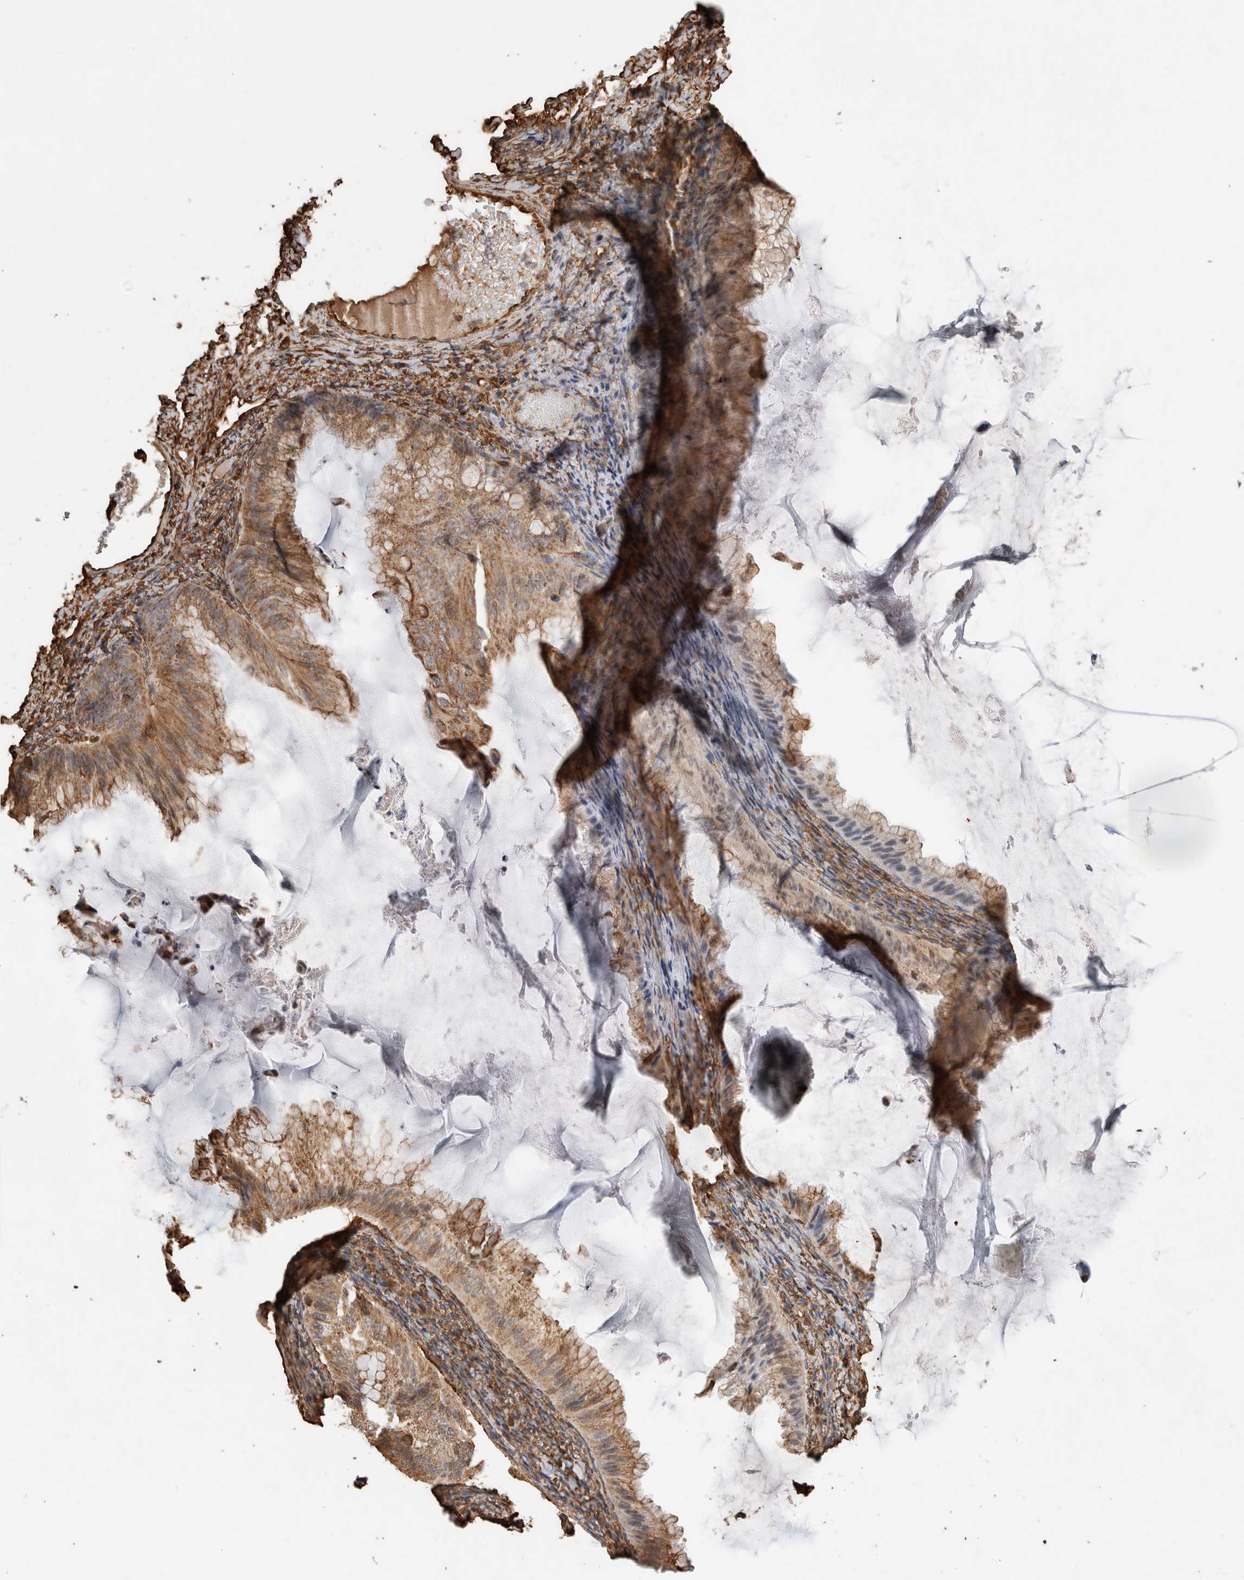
{"staining": {"intensity": "moderate", "quantity": ">75%", "location": "cytoplasmic/membranous"}, "tissue": "ovarian cancer", "cell_type": "Tumor cells", "image_type": "cancer", "snomed": [{"axis": "morphology", "description": "Cystadenocarcinoma, mucinous, NOS"}, {"axis": "topography", "description": "Ovary"}], "caption": "This is an image of immunohistochemistry (IHC) staining of mucinous cystadenocarcinoma (ovarian), which shows moderate expression in the cytoplasmic/membranous of tumor cells.", "gene": "ZNF397", "patient": {"sex": "female", "age": 61}}